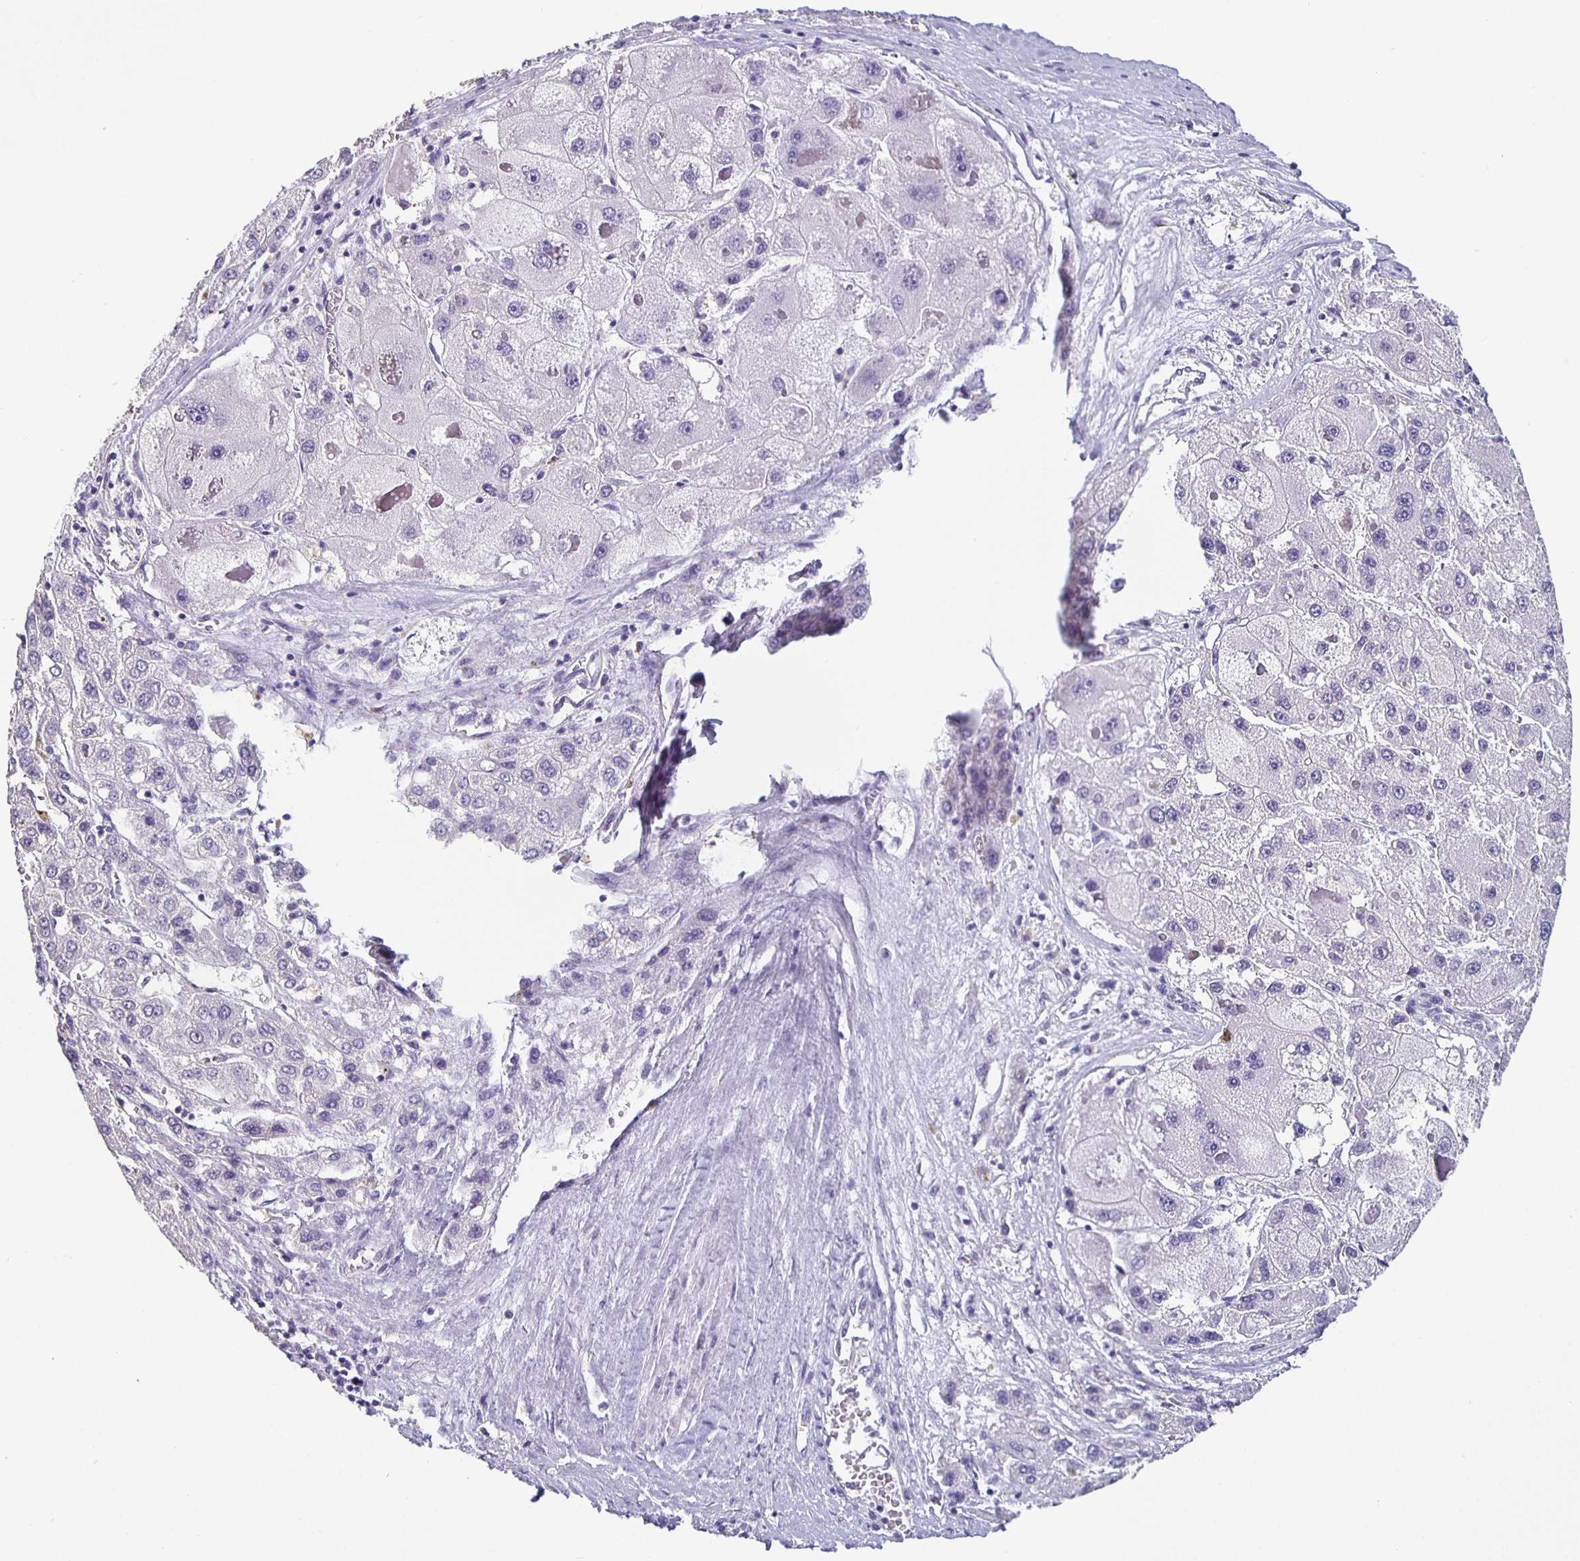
{"staining": {"intensity": "negative", "quantity": "none", "location": "none"}, "tissue": "liver cancer", "cell_type": "Tumor cells", "image_type": "cancer", "snomed": [{"axis": "morphology", "description": "Carcinoma, Hepatocellular, NOS"}, {"axis": "topography", "description": "Liver"}], "caption": "Immunohistochemistry (IHC) micrograph of neoplastic tissue: human liver hepatocellular carcinoma stained with DAB (3,3'-diaminobenzidine) exhibits no significant protein positivity in tumor cells.", "gene": "GPX4", "patient": {"sex": "female", "age": 73}}